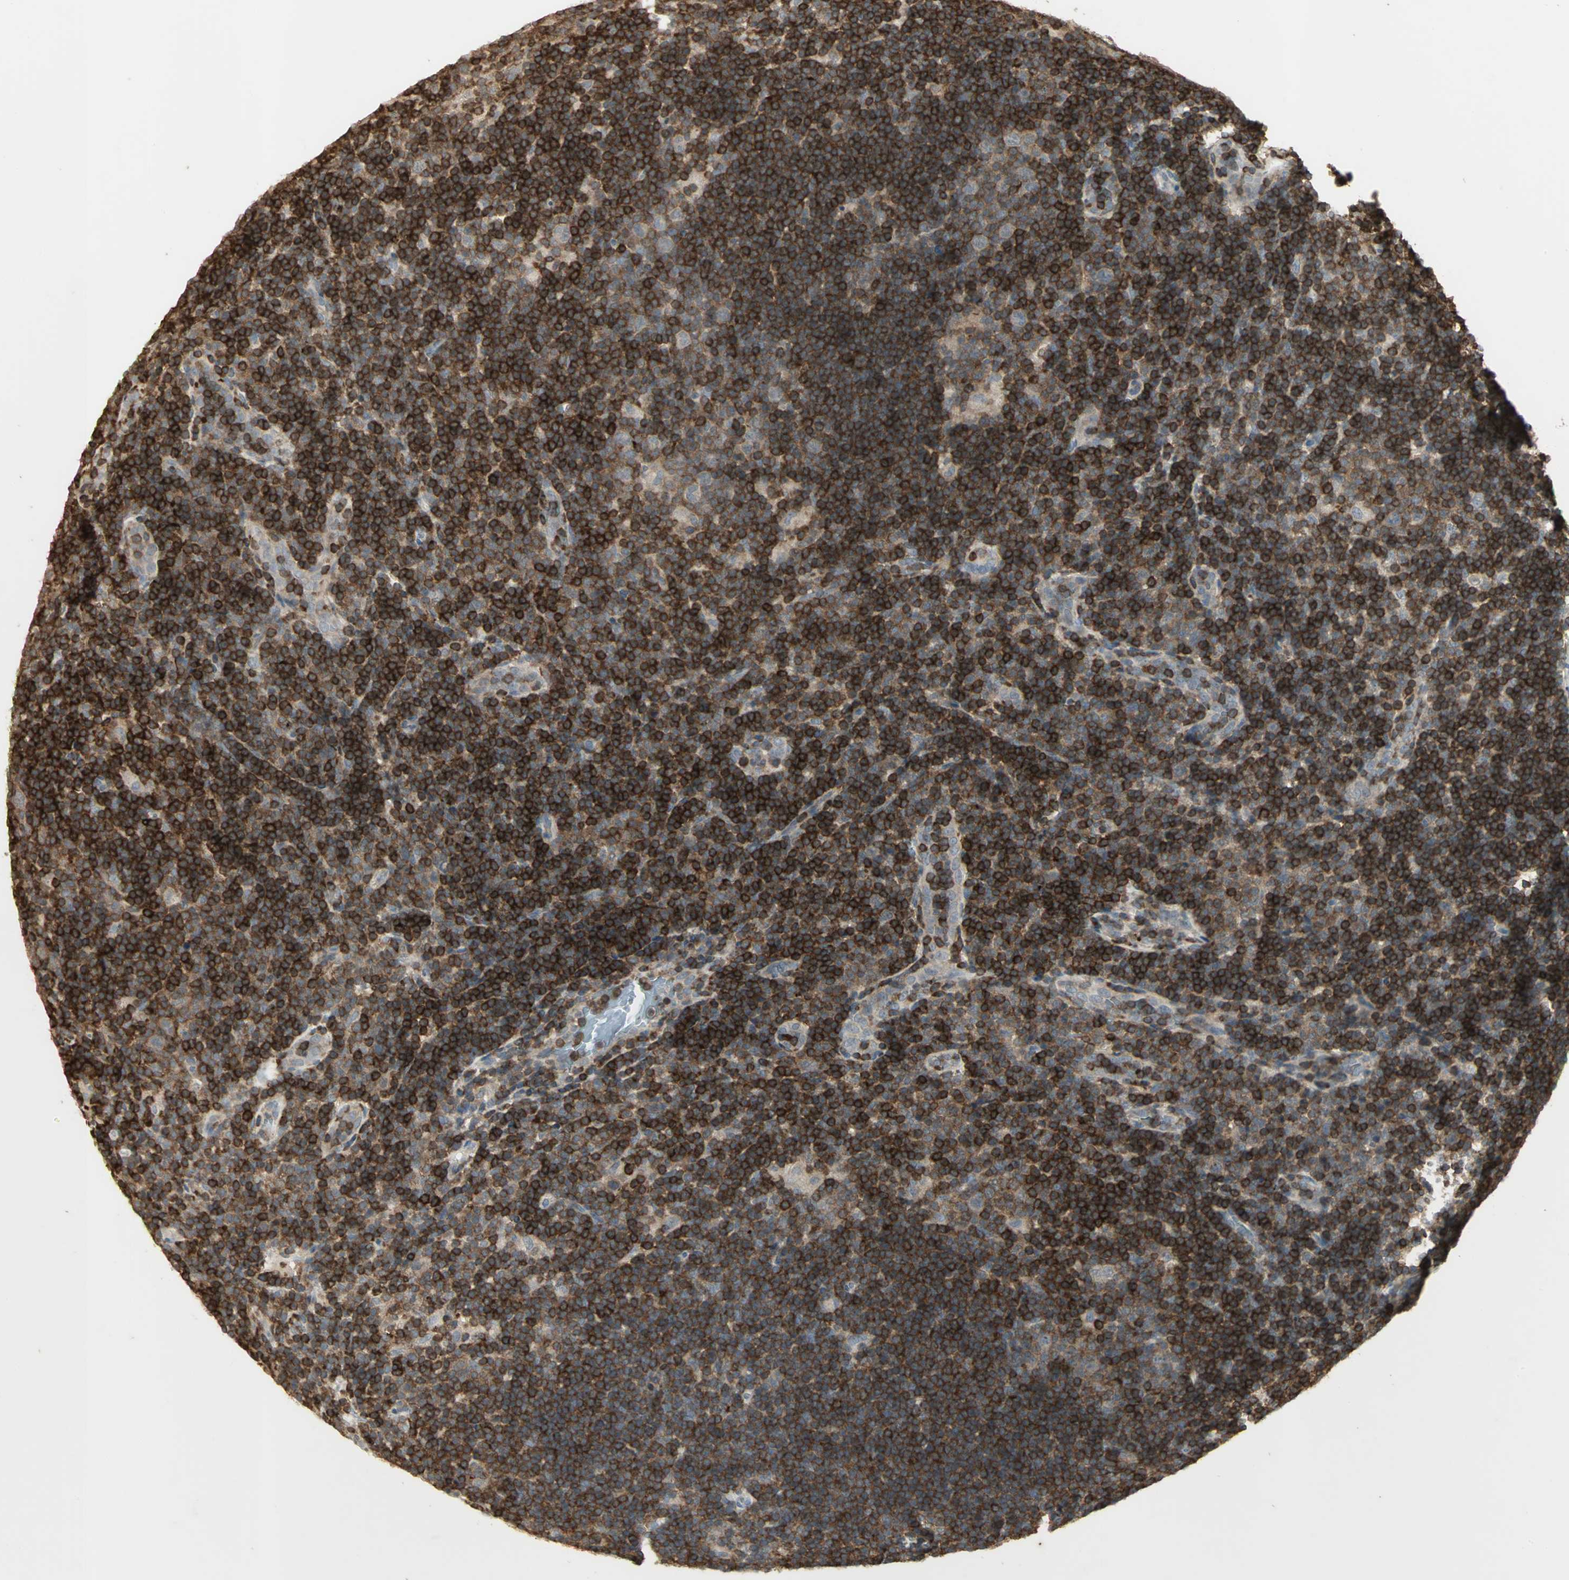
{"staining": {"intensity": "strong", "quantity": ">75%", "location": "cytoplasmic/membranous"}, "tissue": "lymphoma", "cell_type": "Tumor cells", "image_type": "cancer", "snomed": [{"axis": "morphology", "description": "Hodgkin's disease, NOS"}, {"axis": "topography", "description": "Lymph node"}], "caption": "Tumor cells show strong cytoplasmic/membranous staining in about >75% of cells in lymphoma.", "gene": "IL16", "patient": {"sex": "female", "age": 57}}